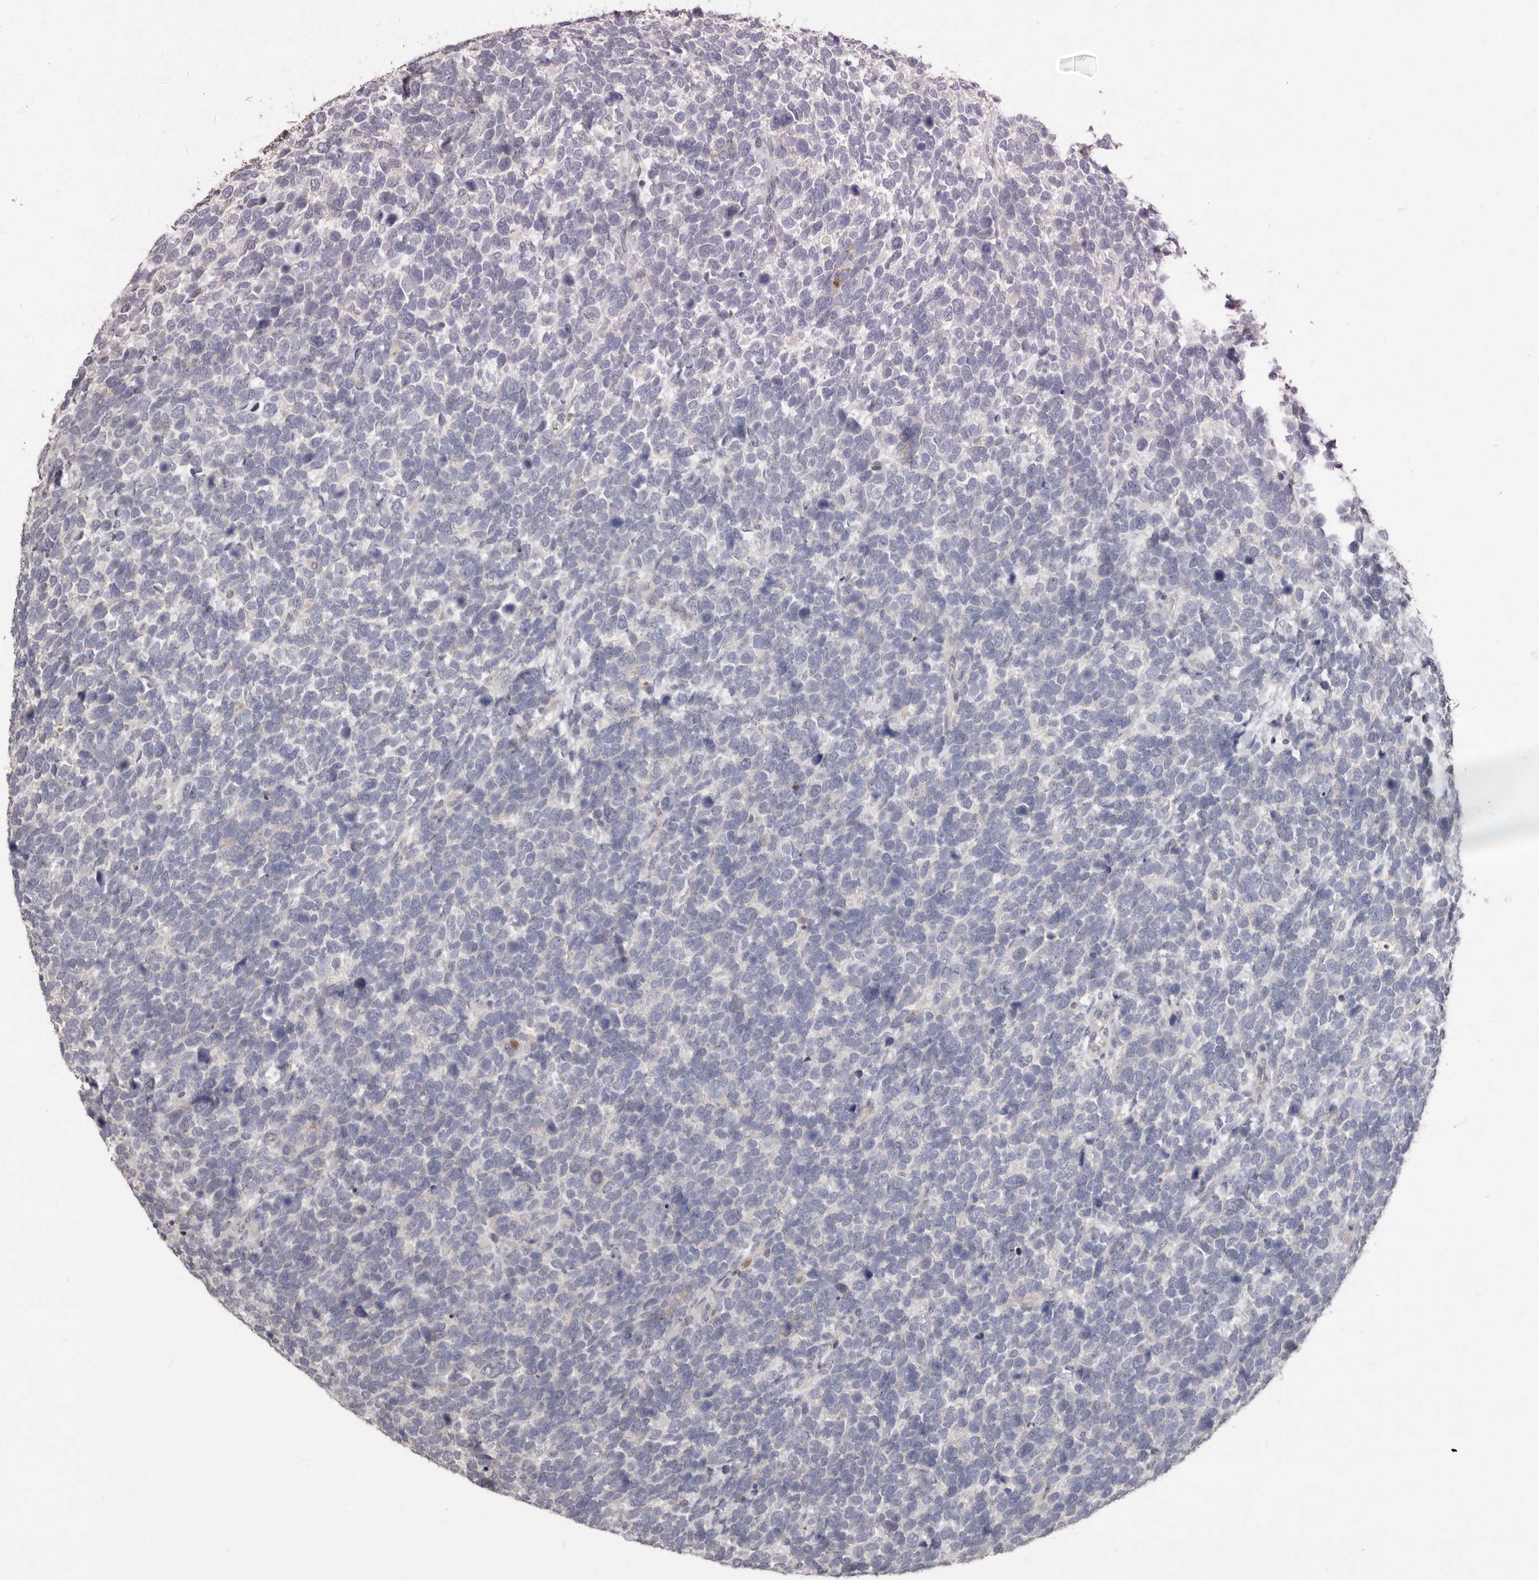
{"staining": {"intensity": "negative", "quantity": "none", "location": "none"}, "tissue": "urothelial cancer", "cell_type": "Tumor cells", "image_type": "cancer", "snomed": [{"axis": "morphology", "description": "Urothelial carcinoma, High grade"}, {"axis": "topography", "description": "Urinary bladder"}], "caption": "Immunohistochemistry micrograph of neoplastic tissue: high-grade urothelial carcinoma stained with DAB (3,3'-diaminobenzidine) reveals no significant protein staining in tumor cells. Brightfield microscopy of immunohistochemistry stained with DAB (3,3'-diaminobenzidine) (brown) and hematoxylin (blue), captured at high magnification.", "gene": "SULT1E1", "patient": {"sex": "female", "age": 82}}